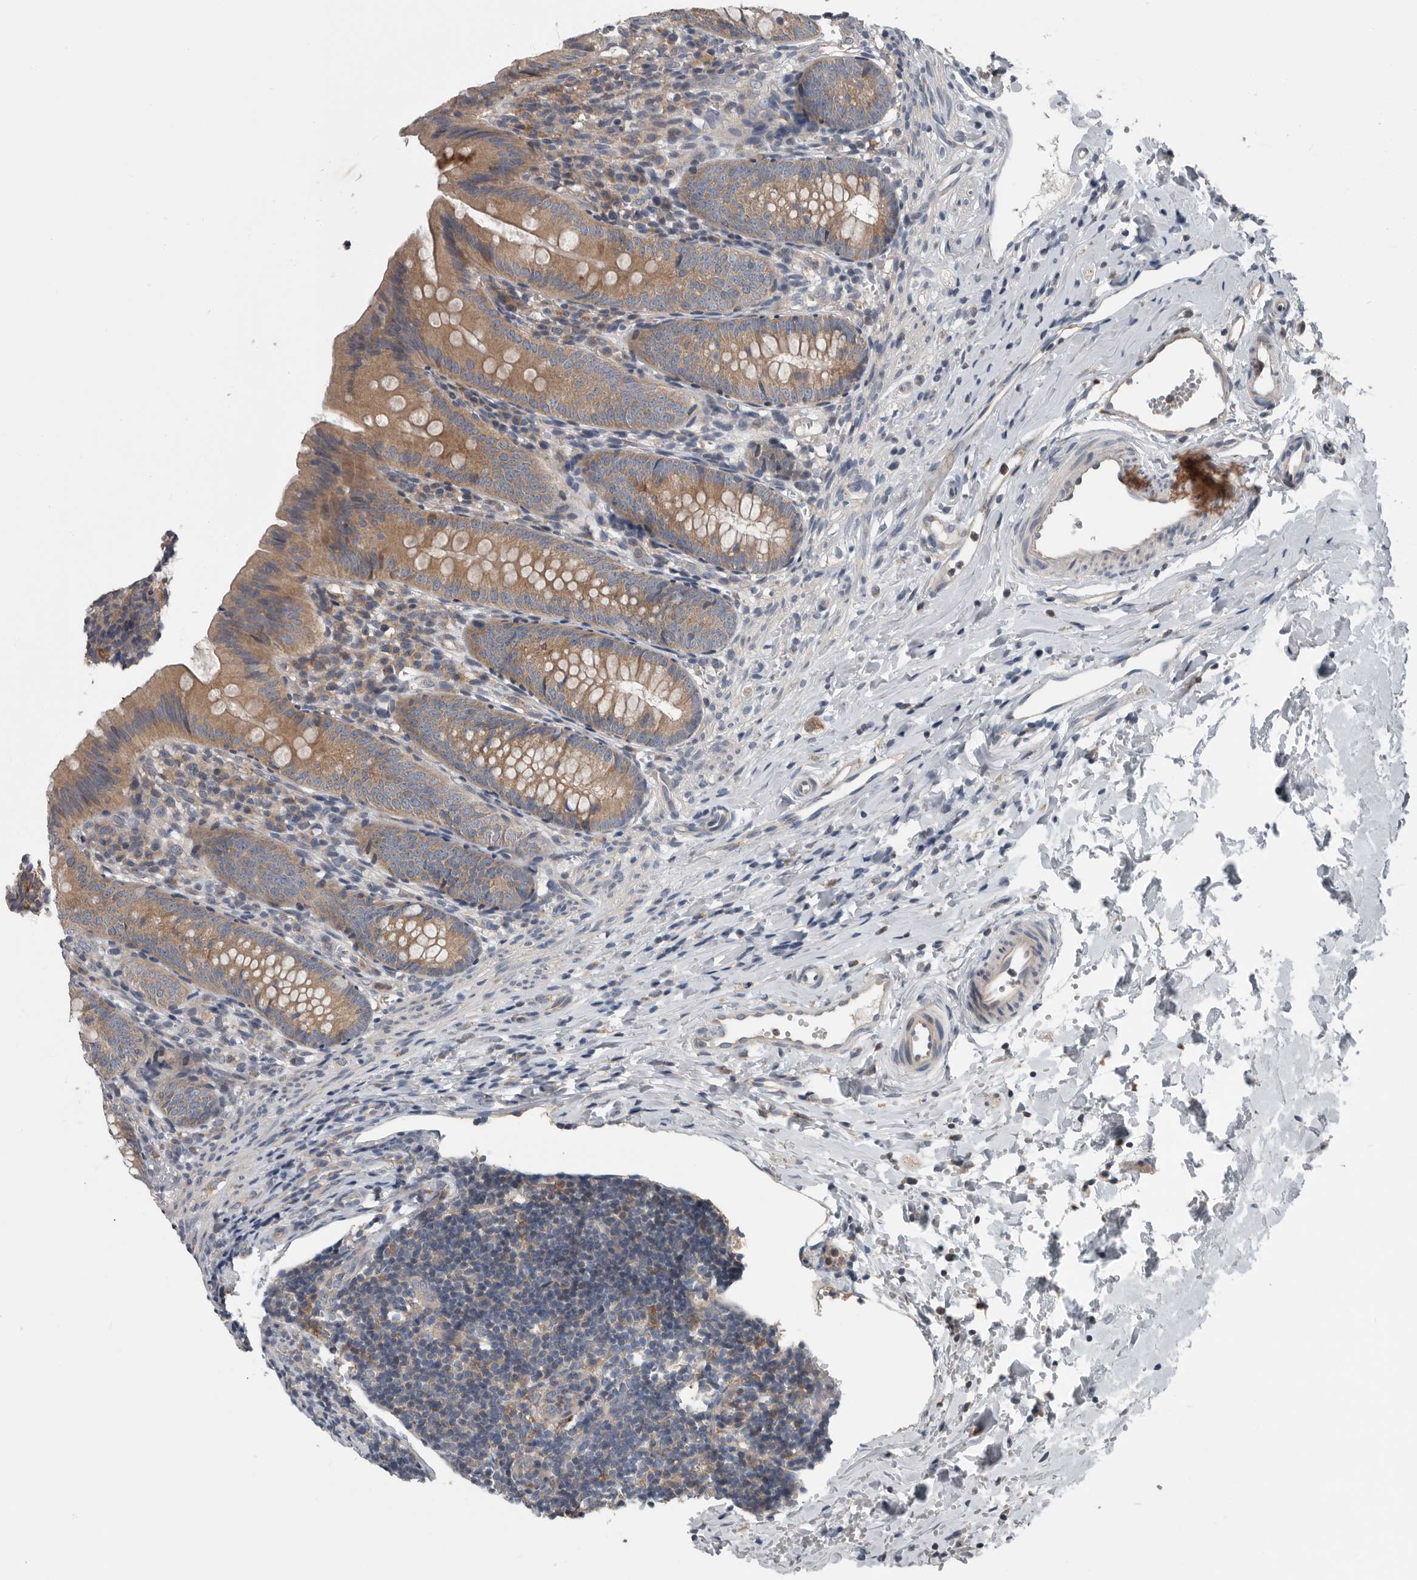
{"staining": {"intensity": "moderate", "quantity": ">75%", "location": "cytoplasmic/membranous"}, "tissue": "appendix", "cell_type": "Glandular cells", "image_type": "normal", "snomed": [{"axis": "morphology", "description": "Normal tissue, NOS"}, {"axis": "topography", "description": "Appendix"}], "caption": "Moderate cytoplasmic/membranous protein expression is present in about >75% of glandular cells in appendix.", "gene": "TMEM199", "patient": {"sex": "male", "age": 1}}